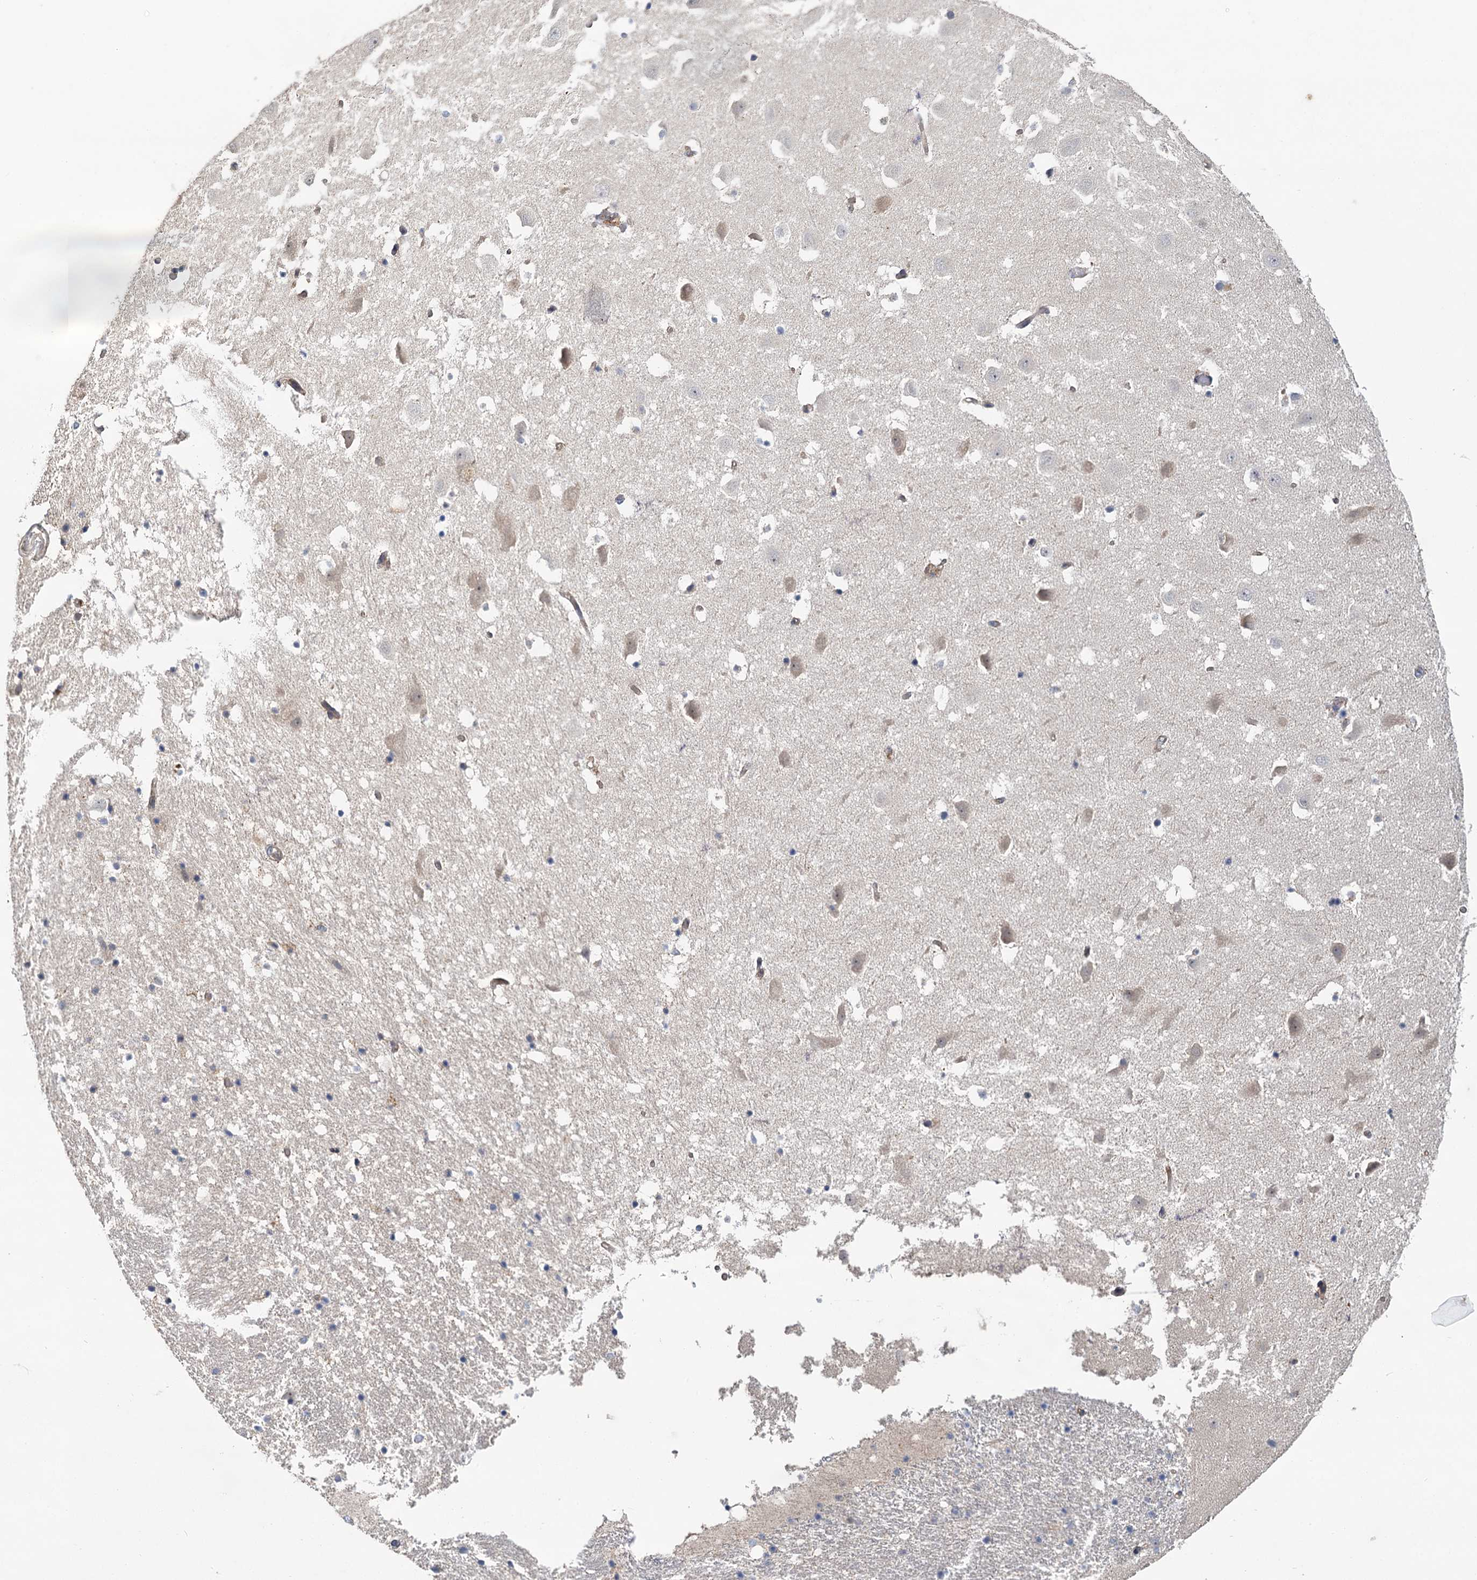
{"staining": {"intensity": "weak", "quantity": "<25%", "location": "cytoplasmic/membranous"}, "tissue": "hippocampus", "cell_type": "Glial cells", "image_type": "normal", "snomed": [{"axis": "morphology", "description": "Normal tissue, NOS"}, {"axis": "topography", "description": "Hippocampus"}], "caption": "This is an IHC image of benign hippocampus. There is no positivity in glial cells.", "gene": "ZNF324", "patient": {"sex": "female", "age": 52}}